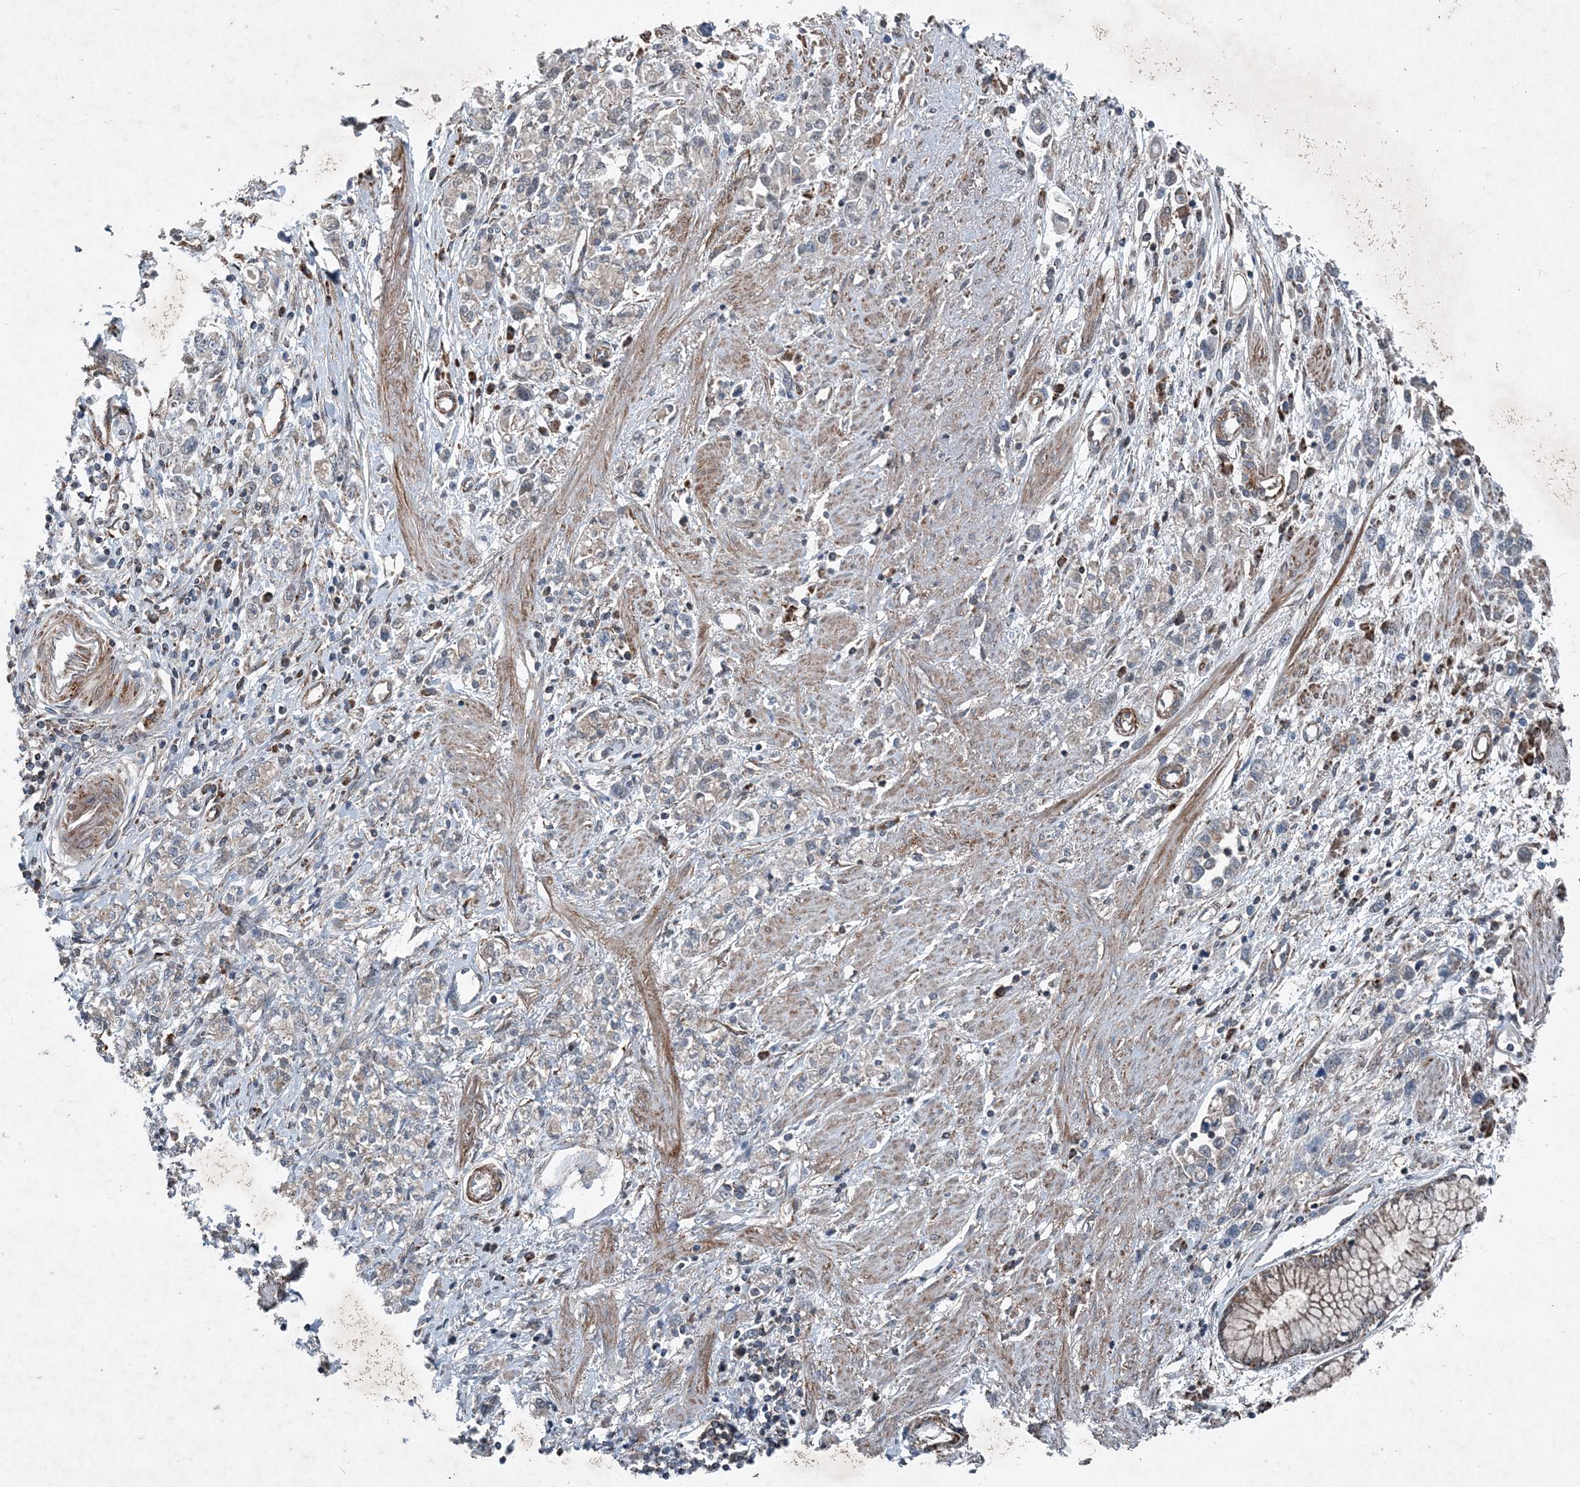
{"staining": {"intensity": "weak", "quantity": "<25%", "location": "cytoplasmic/membranous"}, "tissue": "stomach cancer", "cell_type": "Tumor cells", "image_type": "cancer", "snomed": [{"axis": "morphology", "description": "Adenocarcinoma, NOS"}, {"axis": "topography", "description": "Stomach"}], "caption": "This image is of adenocarcinoma (stomach) stained with immunohistochemistry to label a protein in brown with the nuclei are counter-stained blue. There is no positivity in tumor cells.", "gene": "NDUFA2", "patient": {"sex": "female", "age": 76}}